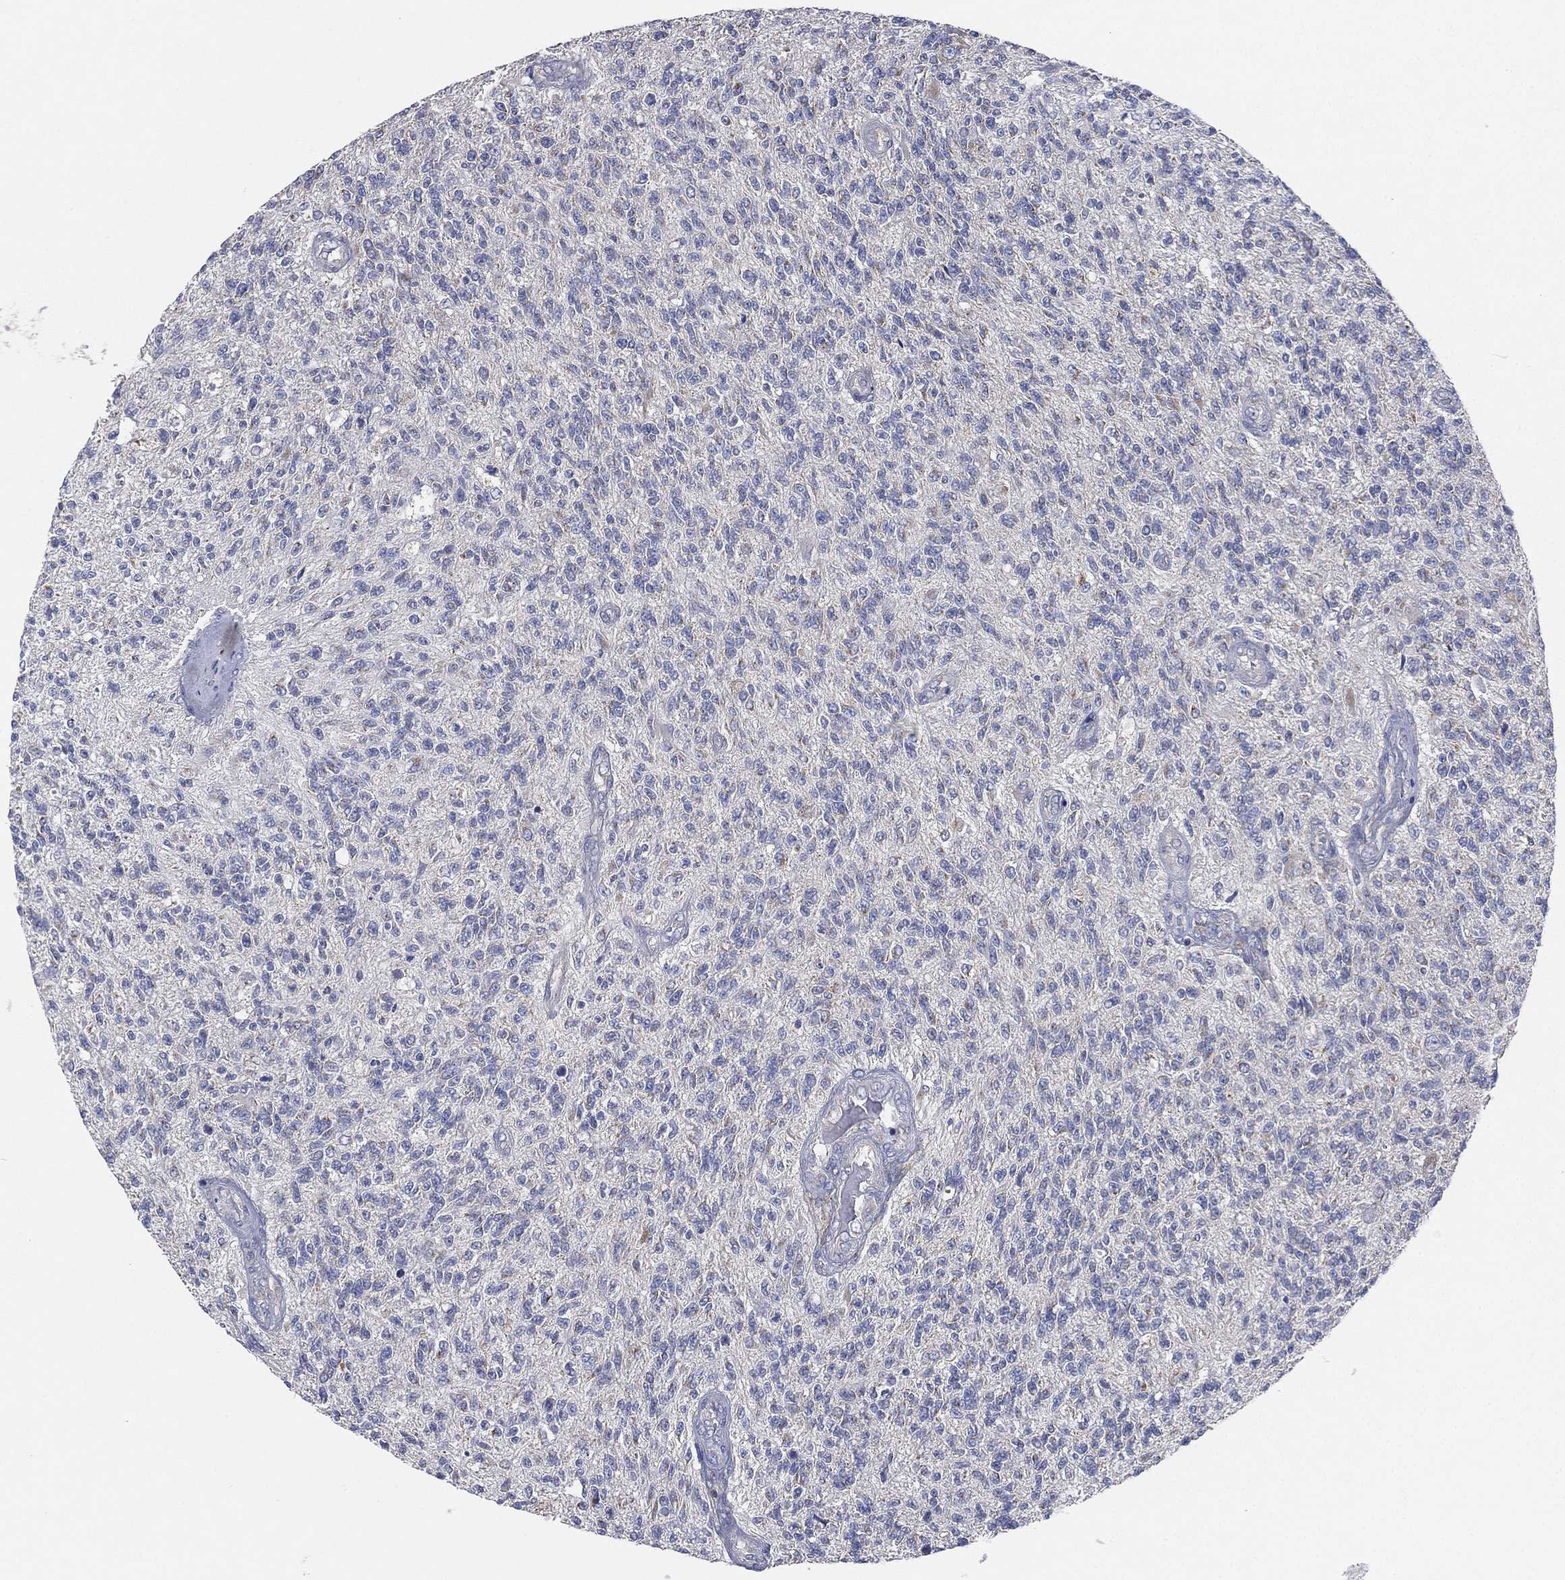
{"staining": {"intensity": "negative", "quantity": "none", "location": "none"}, "tissue": "glioma", "cell_type": "Tumor cells", "image_type": "cancer", "snomed": [{"axis": "morphology", "description": "Glioma, malignant, High grade"}, {"axis": "topography", "description": "Brain"}], "caption": "Human glioma stained for a protein using immunohistochemistry (IHC) reveals no positivity in tumor cells.", "gene": "ATP8A2", "patient": {"sex": "male", "age": 56}}